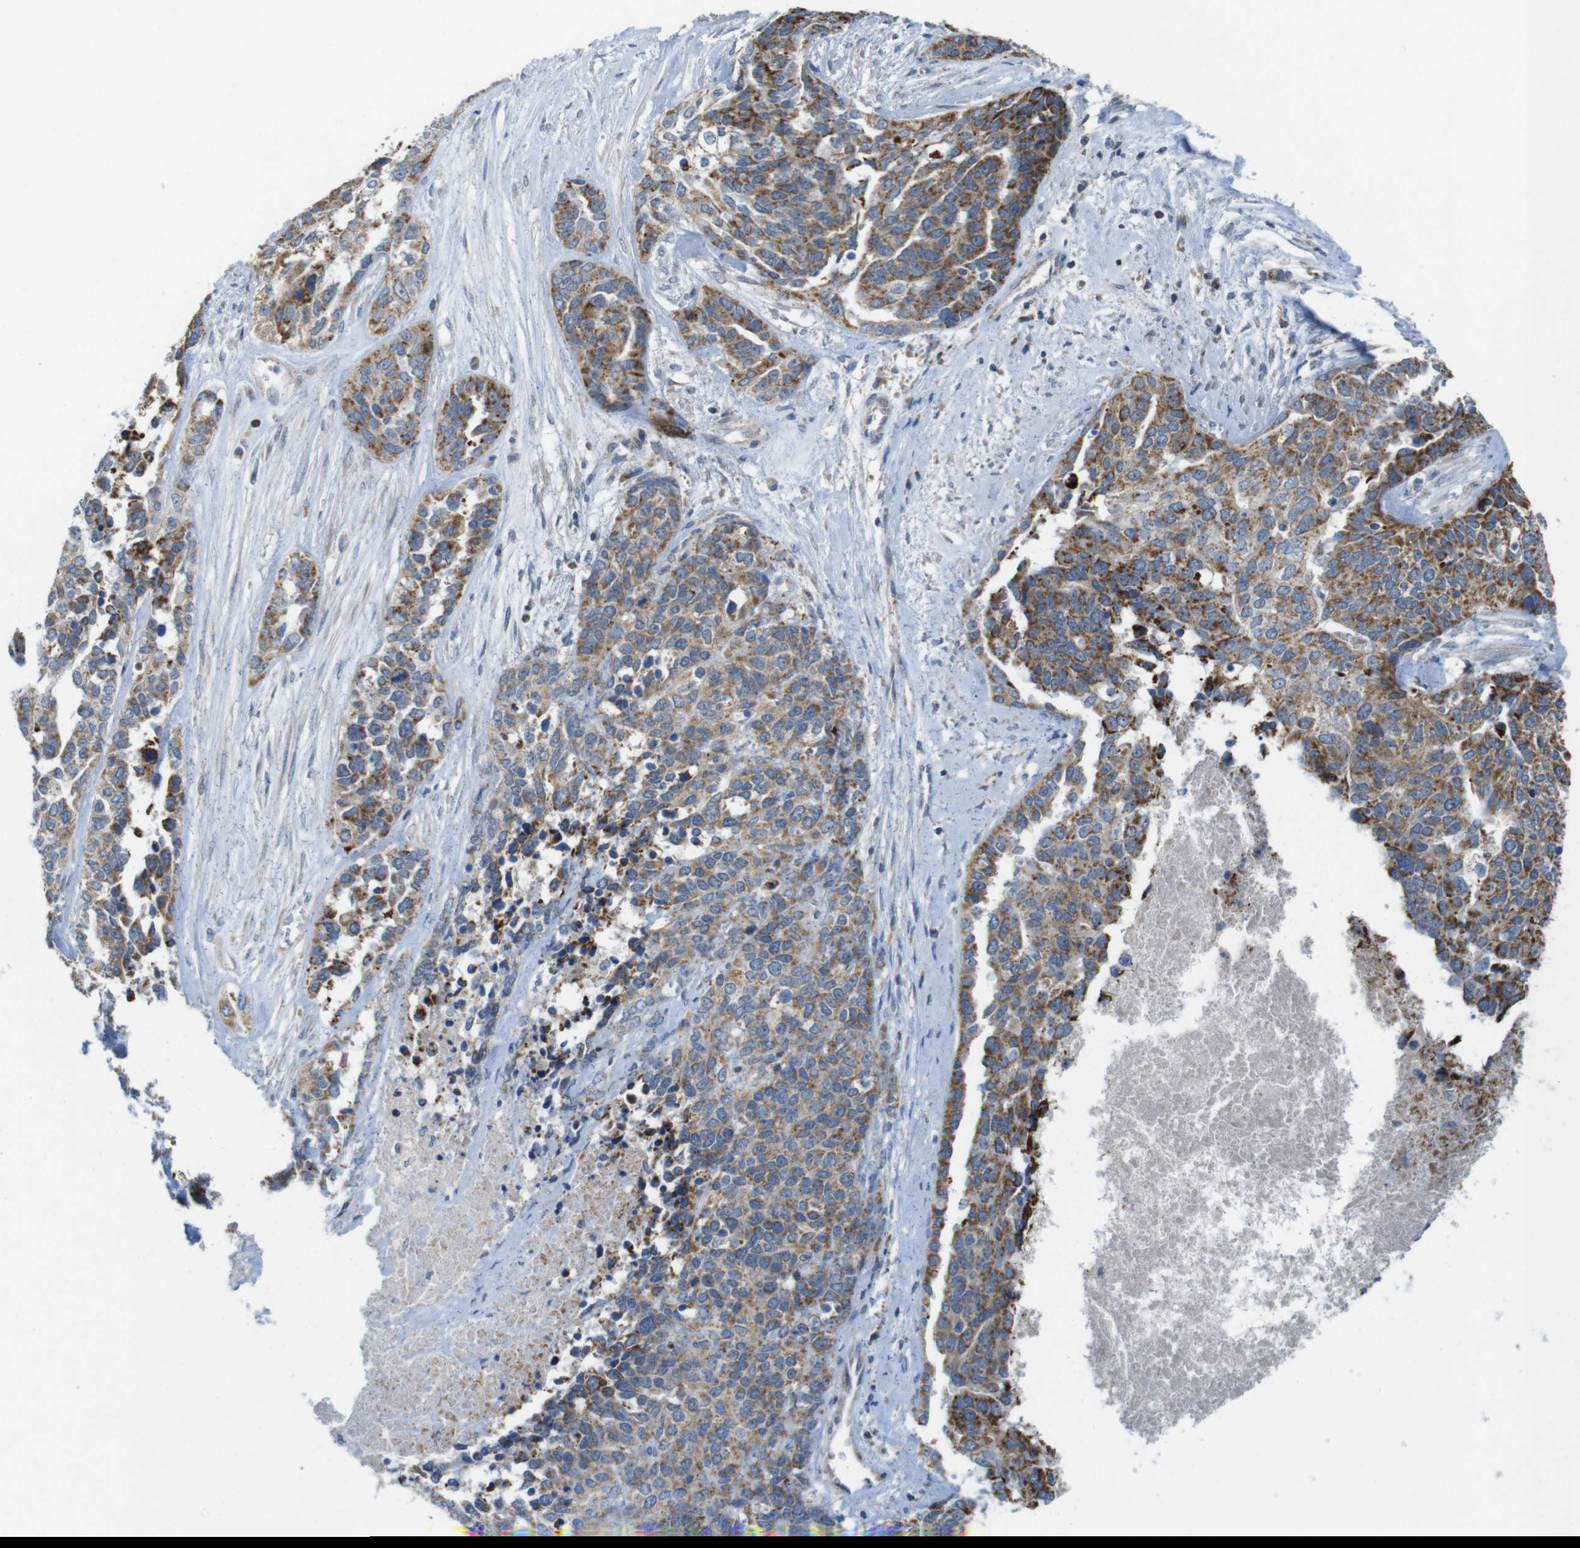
{"staining": {"intensity": "strong", "quantity": ">75%", "location": "cytoplasmic/membranous"}, "tissue": "ovarian cancer", "cell_type": "Tumor cells", "image_type": "cancer", "snomed": [{"axis": "morphology", "description": "Cystadenocarcinoma, serous, NOS"}, {"axis": "topography", "description": "Ovary"}], "caption": "There is high levels of strong cytoplasmic/membranous positivity in tumor cells of ovarian cancer, as demonstrated by immunohistochemical staining (brown color).", "gene": "MARCHF1", "patient": {"sex": "female", "age": 44}}